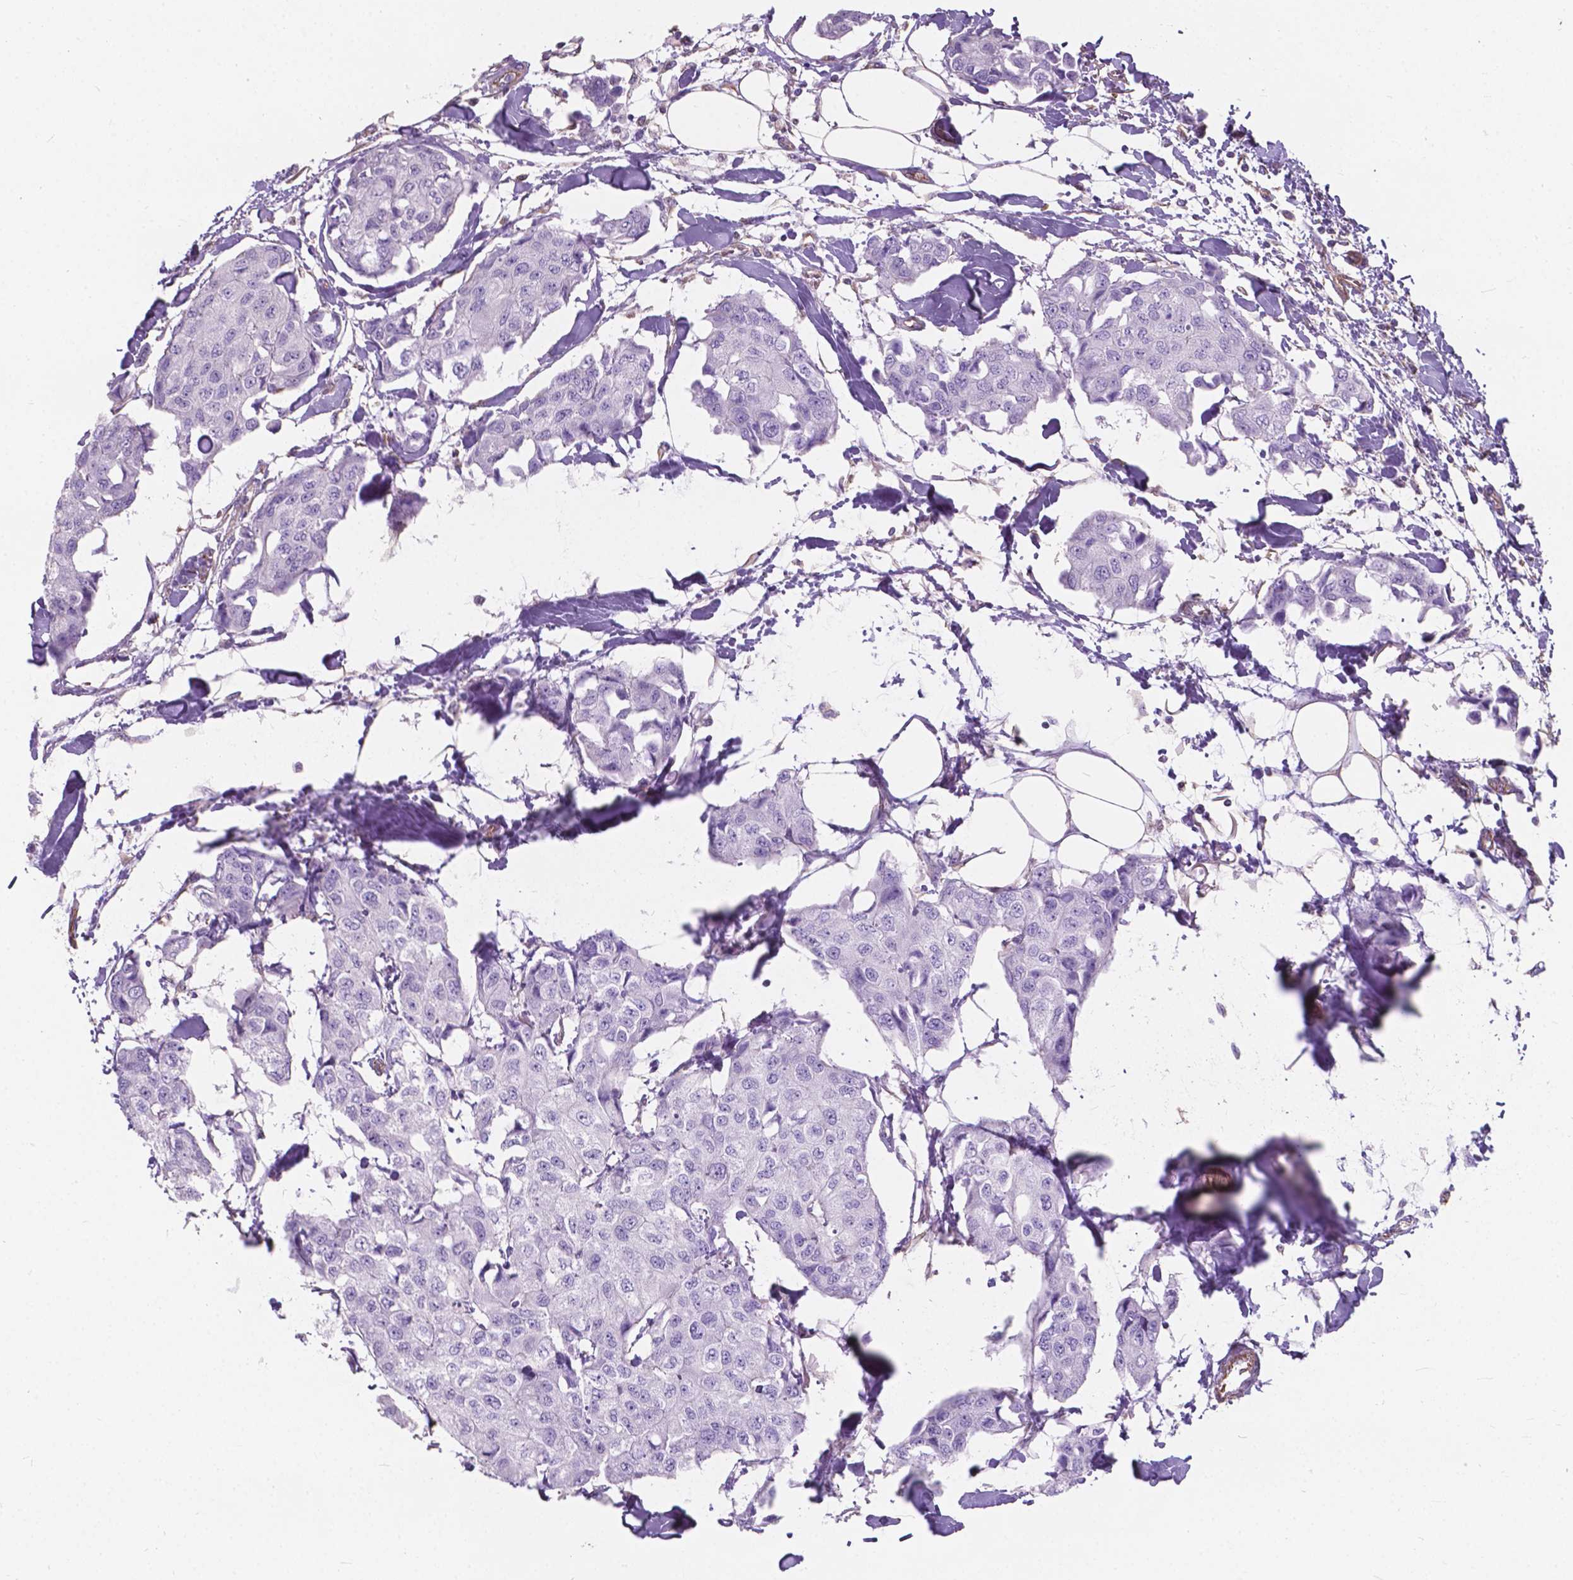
{"staining": {"intensity": "negative", "quantity": "none", "location": "none"}, "tissue": "breast cancer", "cell_type": "Tumor cells", "image_type": "cancer", "snomed": [{"axis": "morphology", "description": "Duct carcinoma"}, {"axis": "topography", "description": "Breast"}], "caption": "Human breast cancer stained for a protein using immunohistochemistry (IHC) reveals no positivity in tumor cells.", "gene": "AMOT", "patient": {"sex": "female", "age": 80}}